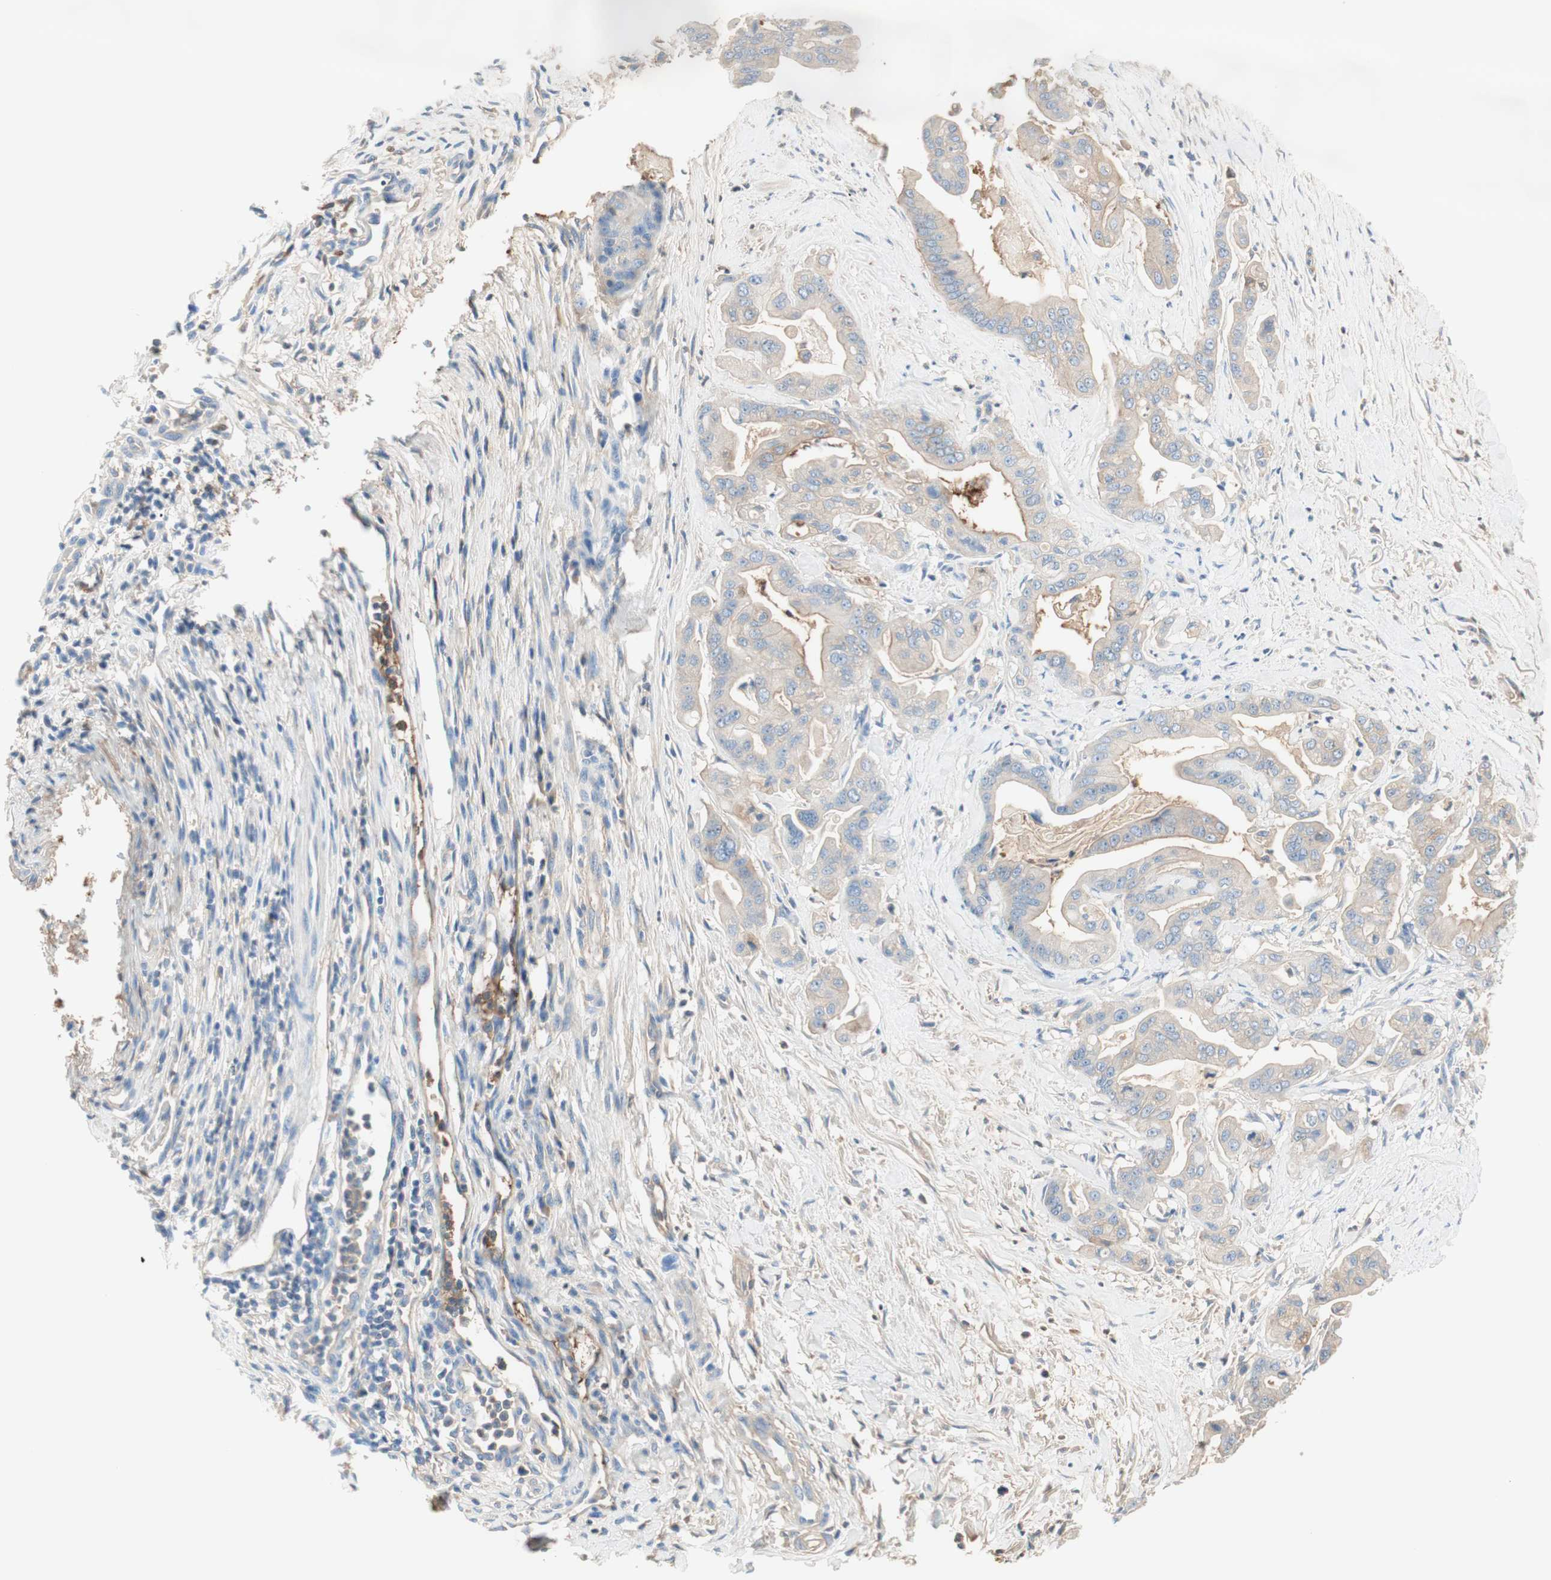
{"staining": {"intensity": "weak", "quantity": "<25%", "location": "cytoplasmic/membranous"}, "tissue": "pancreatic cancer", "cell_type": "Tumor cells", "image_type": "cancer", "snomed": [{"axis": "morphology", "description": "Adenocarcinoma, NOS"}, {"axis": "topography", "description": "Pancreas"}], "caption": "Immunohistochemistry image of neoplastic tissue: pancreatic cancer stained with DAB demonstrates no significant protein positivity in tumor cells.", "gene": "KNG1", "patient": {"sex": "female", "age": 75}}